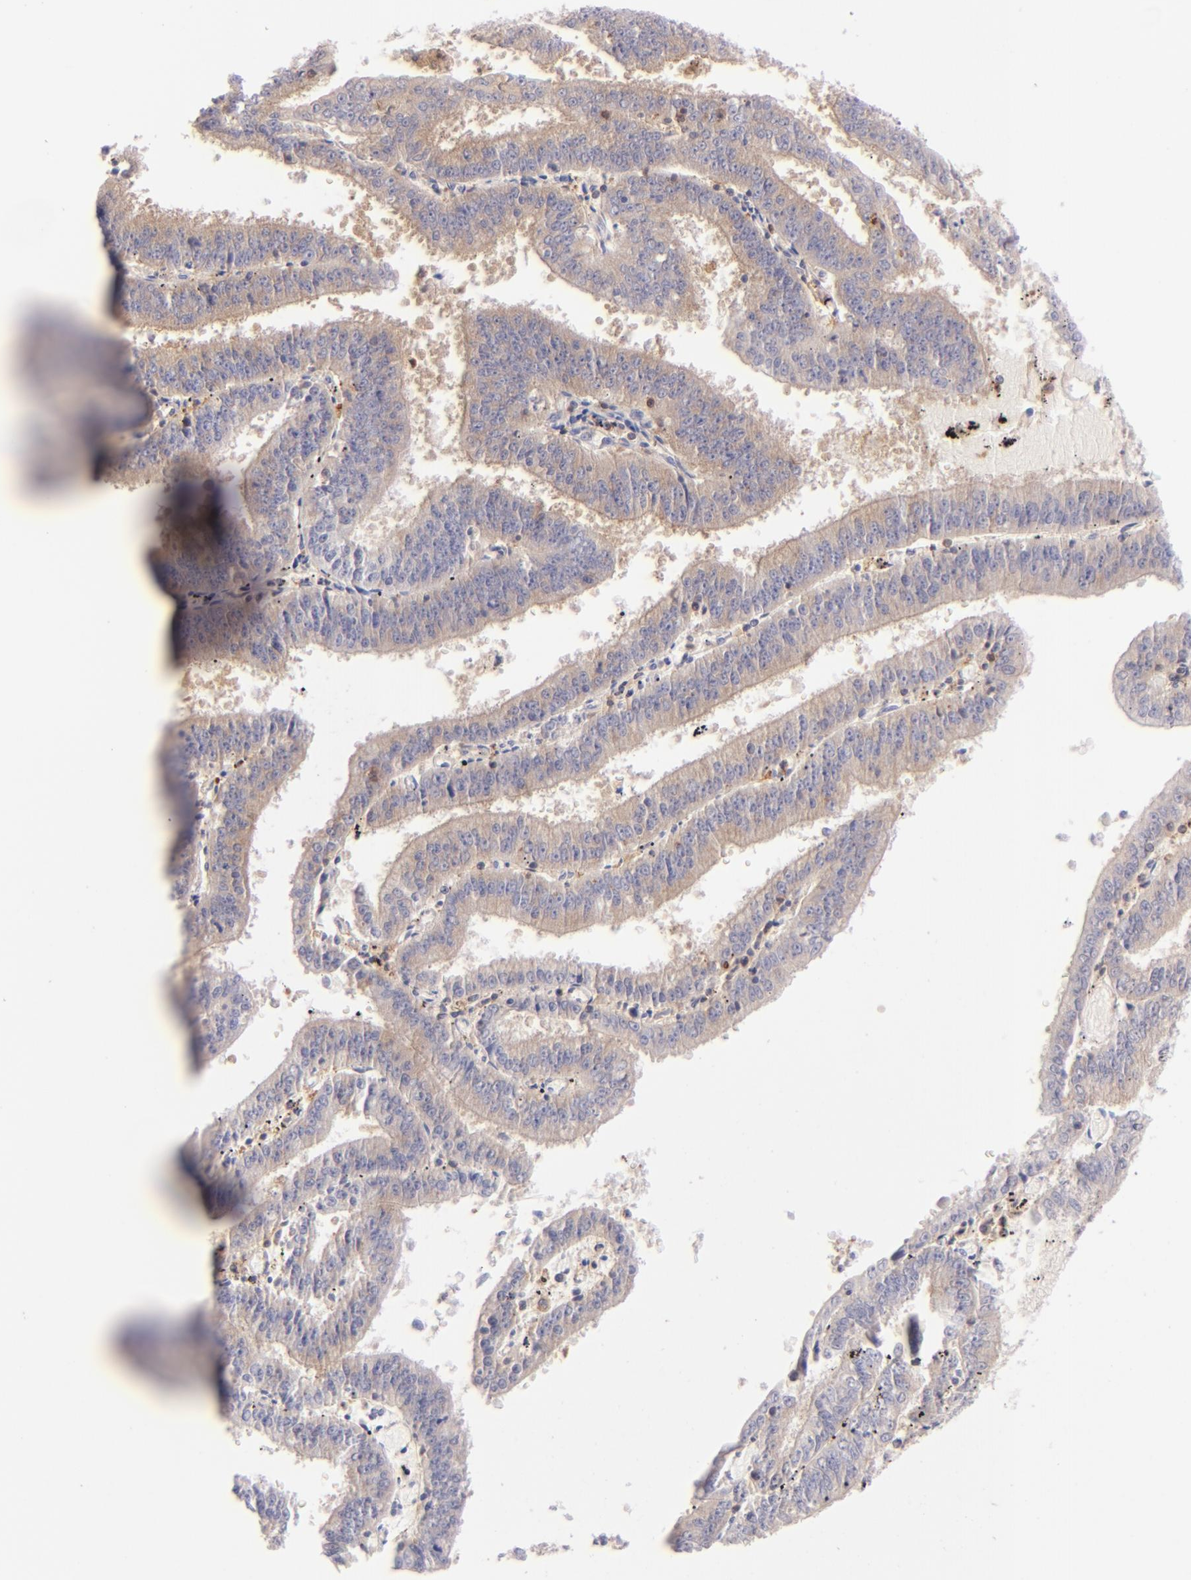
{"staining": {"intensity": "weak", "quantity": ">75%", "location": "cytoplasmic/membranous"}, "tissue": "endometrial cancer", "cell_type": "Tumor cells", "image_type": "cancer", "snomed": [{"axis": "morphology", "description": "Adenocarcinoma, NOS"}, {"axis": "topography", "description": "Endometrium"}], "caption": "A micrograph of endometrial cancer stained for a protein reveals weak cytoplasmic/membranous brown staining in tumor cells. Nuclei are stained in blue.", "gene": "BTK", "patient": {"sex": "female", "age": 66}}